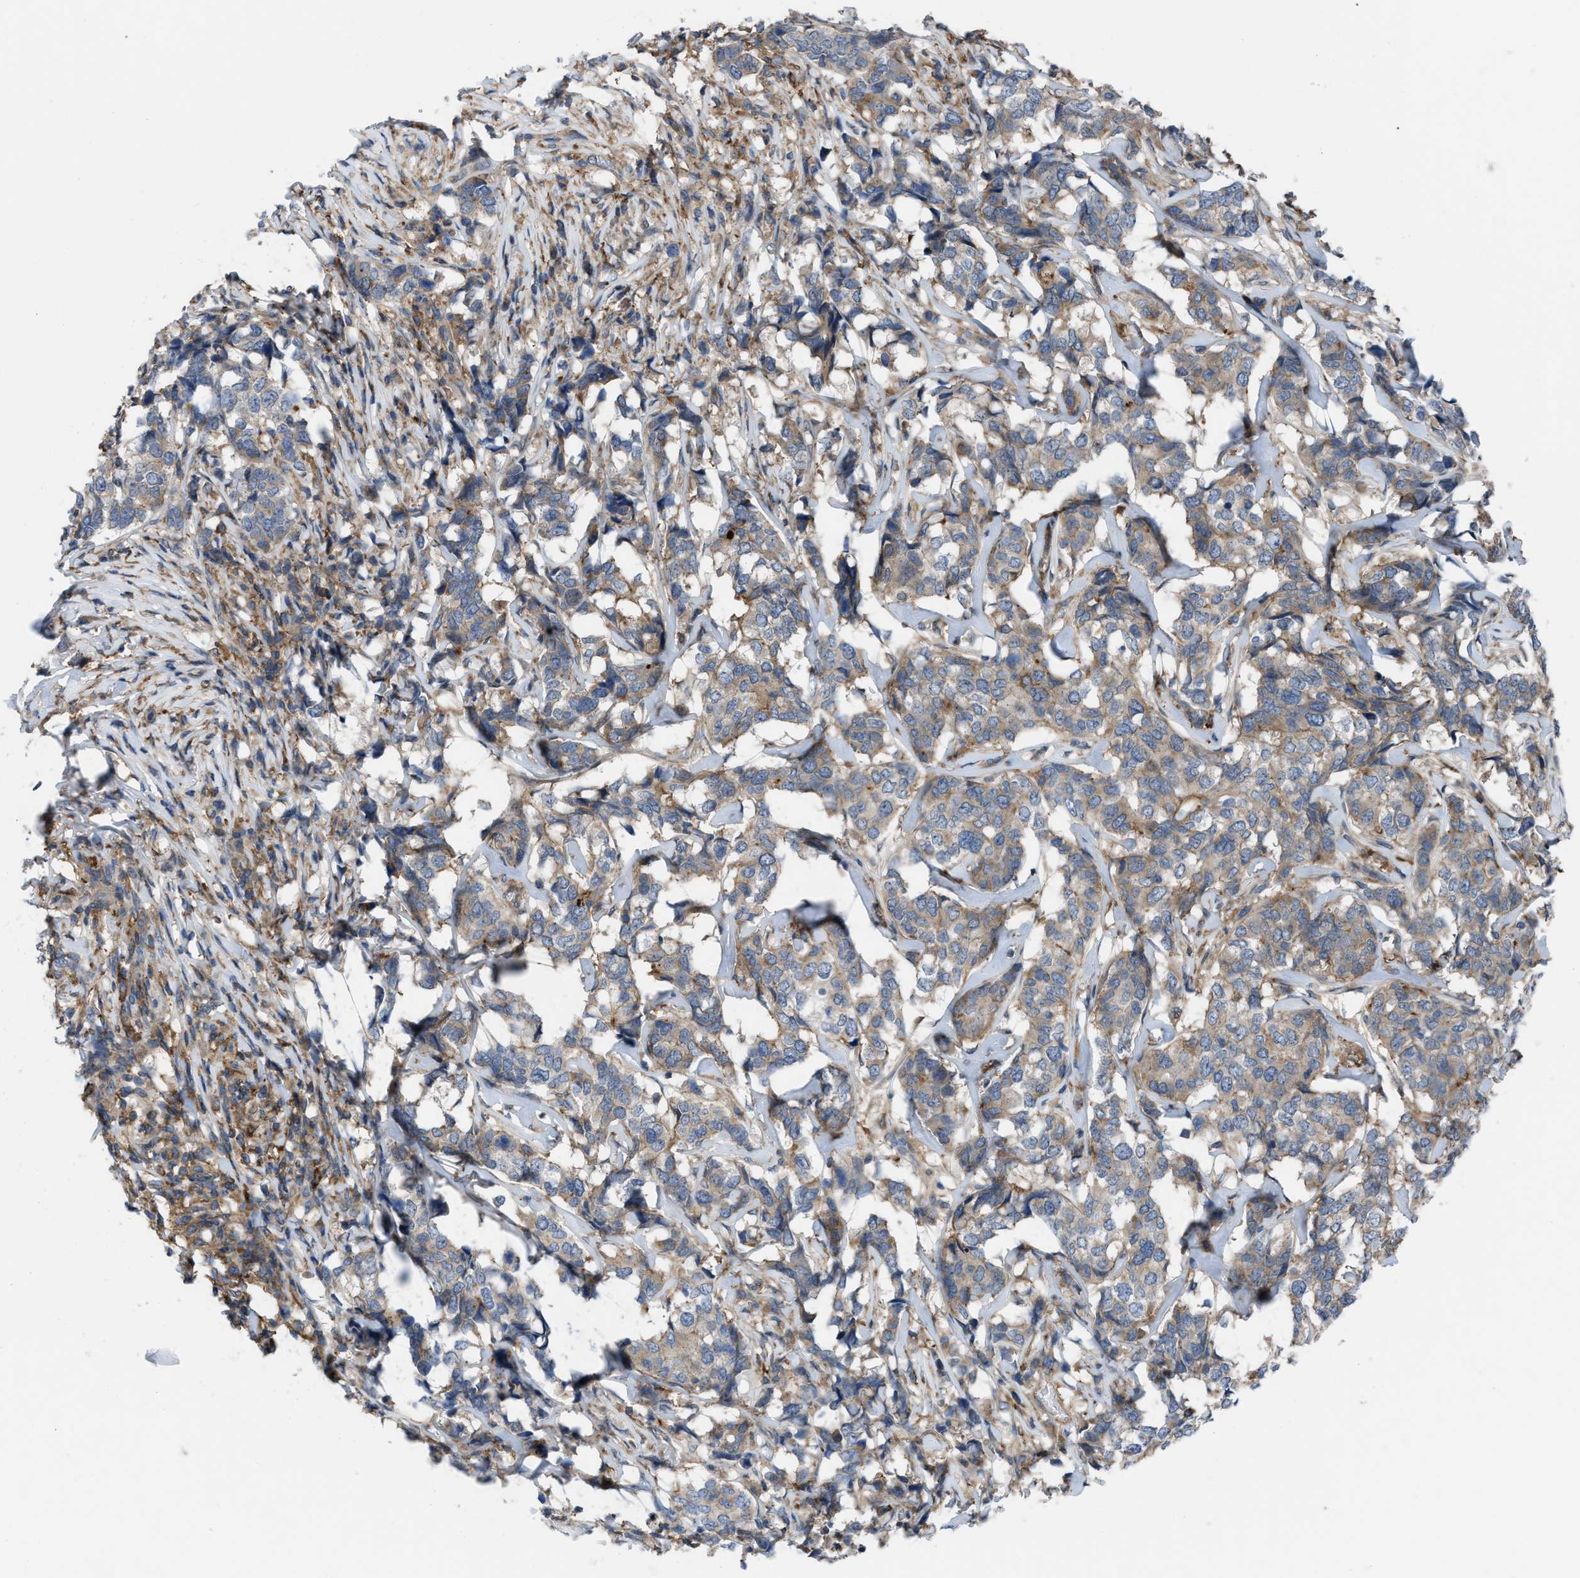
{"staining": {"intensity": "moderate", "quantity": ">75%", "location": "cytoplasmic/membranous"}, "tissue": "breast cancer", "cell_type": "Tumor cells", "image_type": "cancer", "snomed": [{"axis": "morphology", "description": "Lobular carcinoma"}, {"axis": "topography", "description": "Breast"}], "caption": "A medium amount of moderate cytoplasmic/membranous expression is seen in approximately >75% of tumor cells in lobular carcinoma (breast) tissue.", "gene": "MYO18A", "patient": {"sex": "female", "age": 59}}